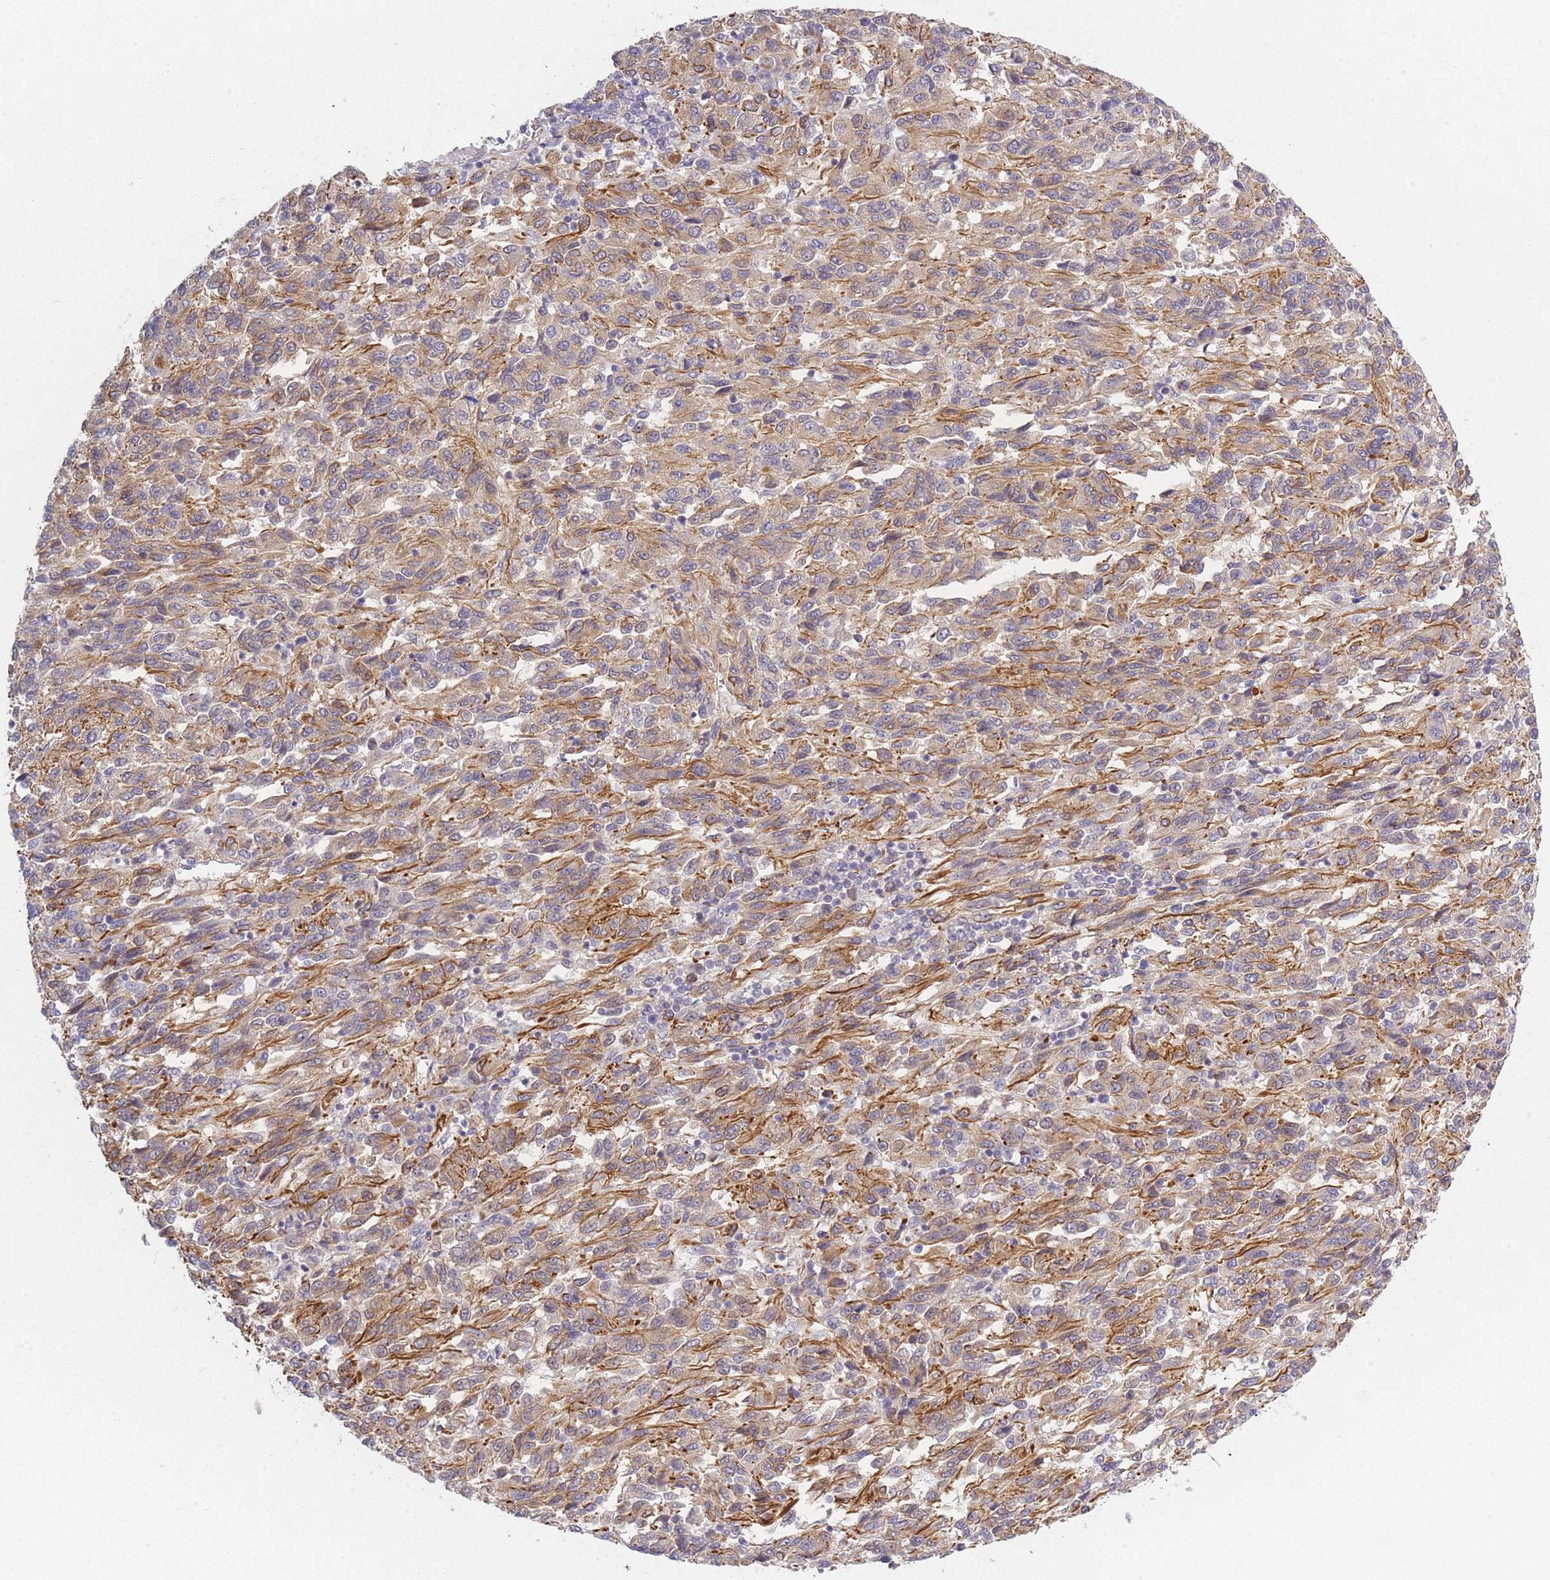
{"staining": {"intensity": "moderate", "quantity": ">75%", "location": "cytoplasmic/membranous"}, "tissue": "melanoma", "cell_type": "Tumor cells", "image_type": "cancer", "snomed": [{"axis": "morphology", "description": "Malignant melanoma, Metastatic site"}, {"axis": "topography", "description": "Lung"}], "caption": "Immunohistochemical staining of malignant melanoma (metastatic site) demonstrates medium levels of moderate cytoplasmic/membranous positivity in about >75% of tumor cells.", "gene": "SLC7A6", "patient": {"sex": "male", "age": 64}}